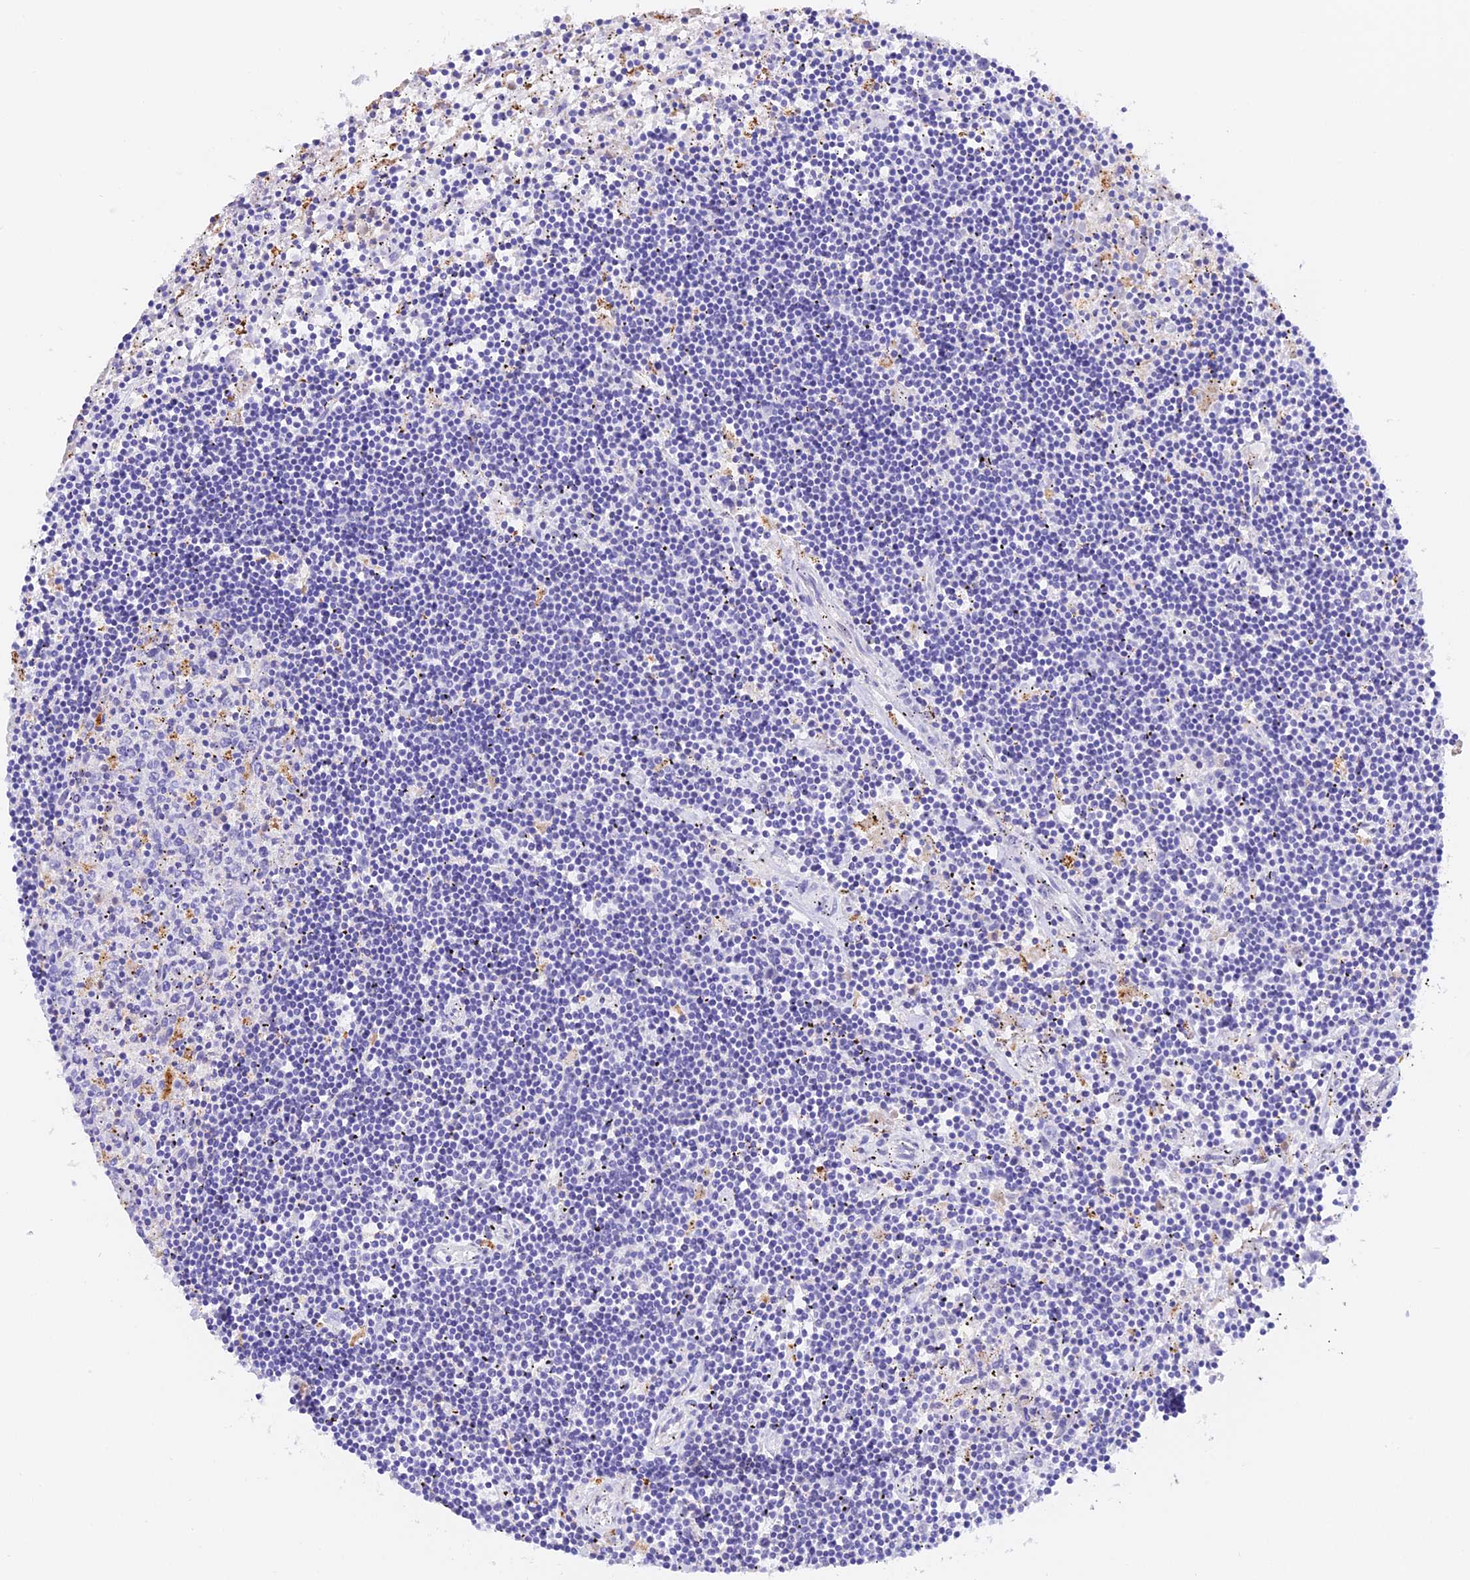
{"staining": {"intensity": "negative", "quantity": "none", "location": "none"}, "tissue": "lymphoma", "cell_type": "Tumor cells", "image_type": "cancer", "snomed": [{"axis": "morphology", "description": "Malignant lymphoma, non-Hodgkin's type, Low grade"}, {"axis": "topography", "description": "Spleen"}], "caption": "This is a micrograph of immunohistochemistry (IHC) staining of low-grade malignant lymphoma, non-Hodgkin's type, which shows no expression in tumor cells.", "gene": "VKORC1", "patient": {"sex": "male", "age": 76}}